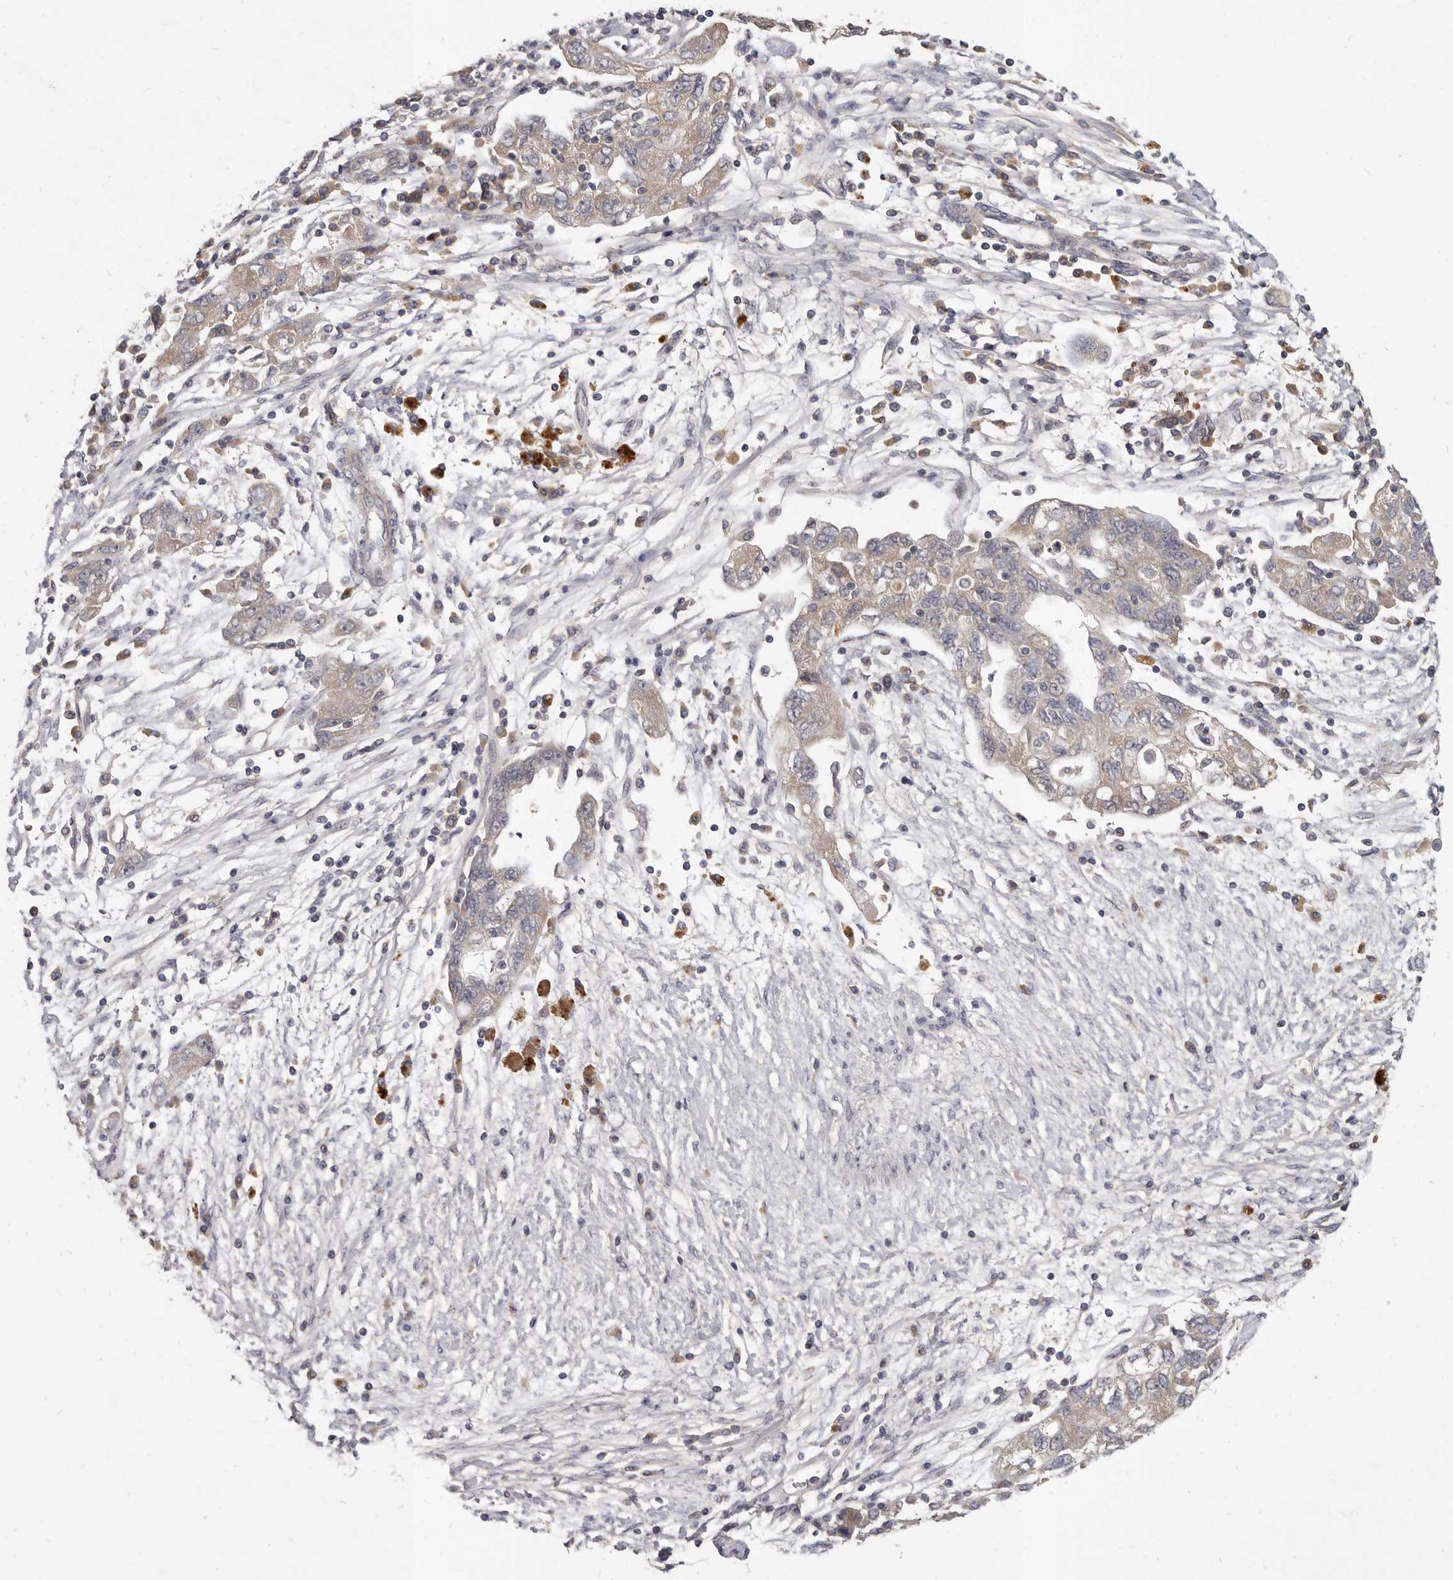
{"staining": {"intensity": "negative", "quantity": "none", "location": "none"}, "tissue": "ovarian cancer", "cell_type": "Tumor cells", "image_type": "cancer", "snomed": [{"axis": "morphology", "description": "Carcinoma, NOS"}, {"axis": "morphology", "description": "Cystadenocarcinoma, serous, NOS"}, {"axis": "topography", "description": "Ovary"}], "caption": "Immunohistochemistry histopathology image of ovarian carcinoma stained for a protein (brown), which reveals no expression in tumor cells. The staining is performed using DAB (3,3'-diaminobenzidine) brown chromogen with nuclei counter-stained in using hematoxylin.", "gene": "SLC22A1", "patient": {"sex": "female", "age": 69}}